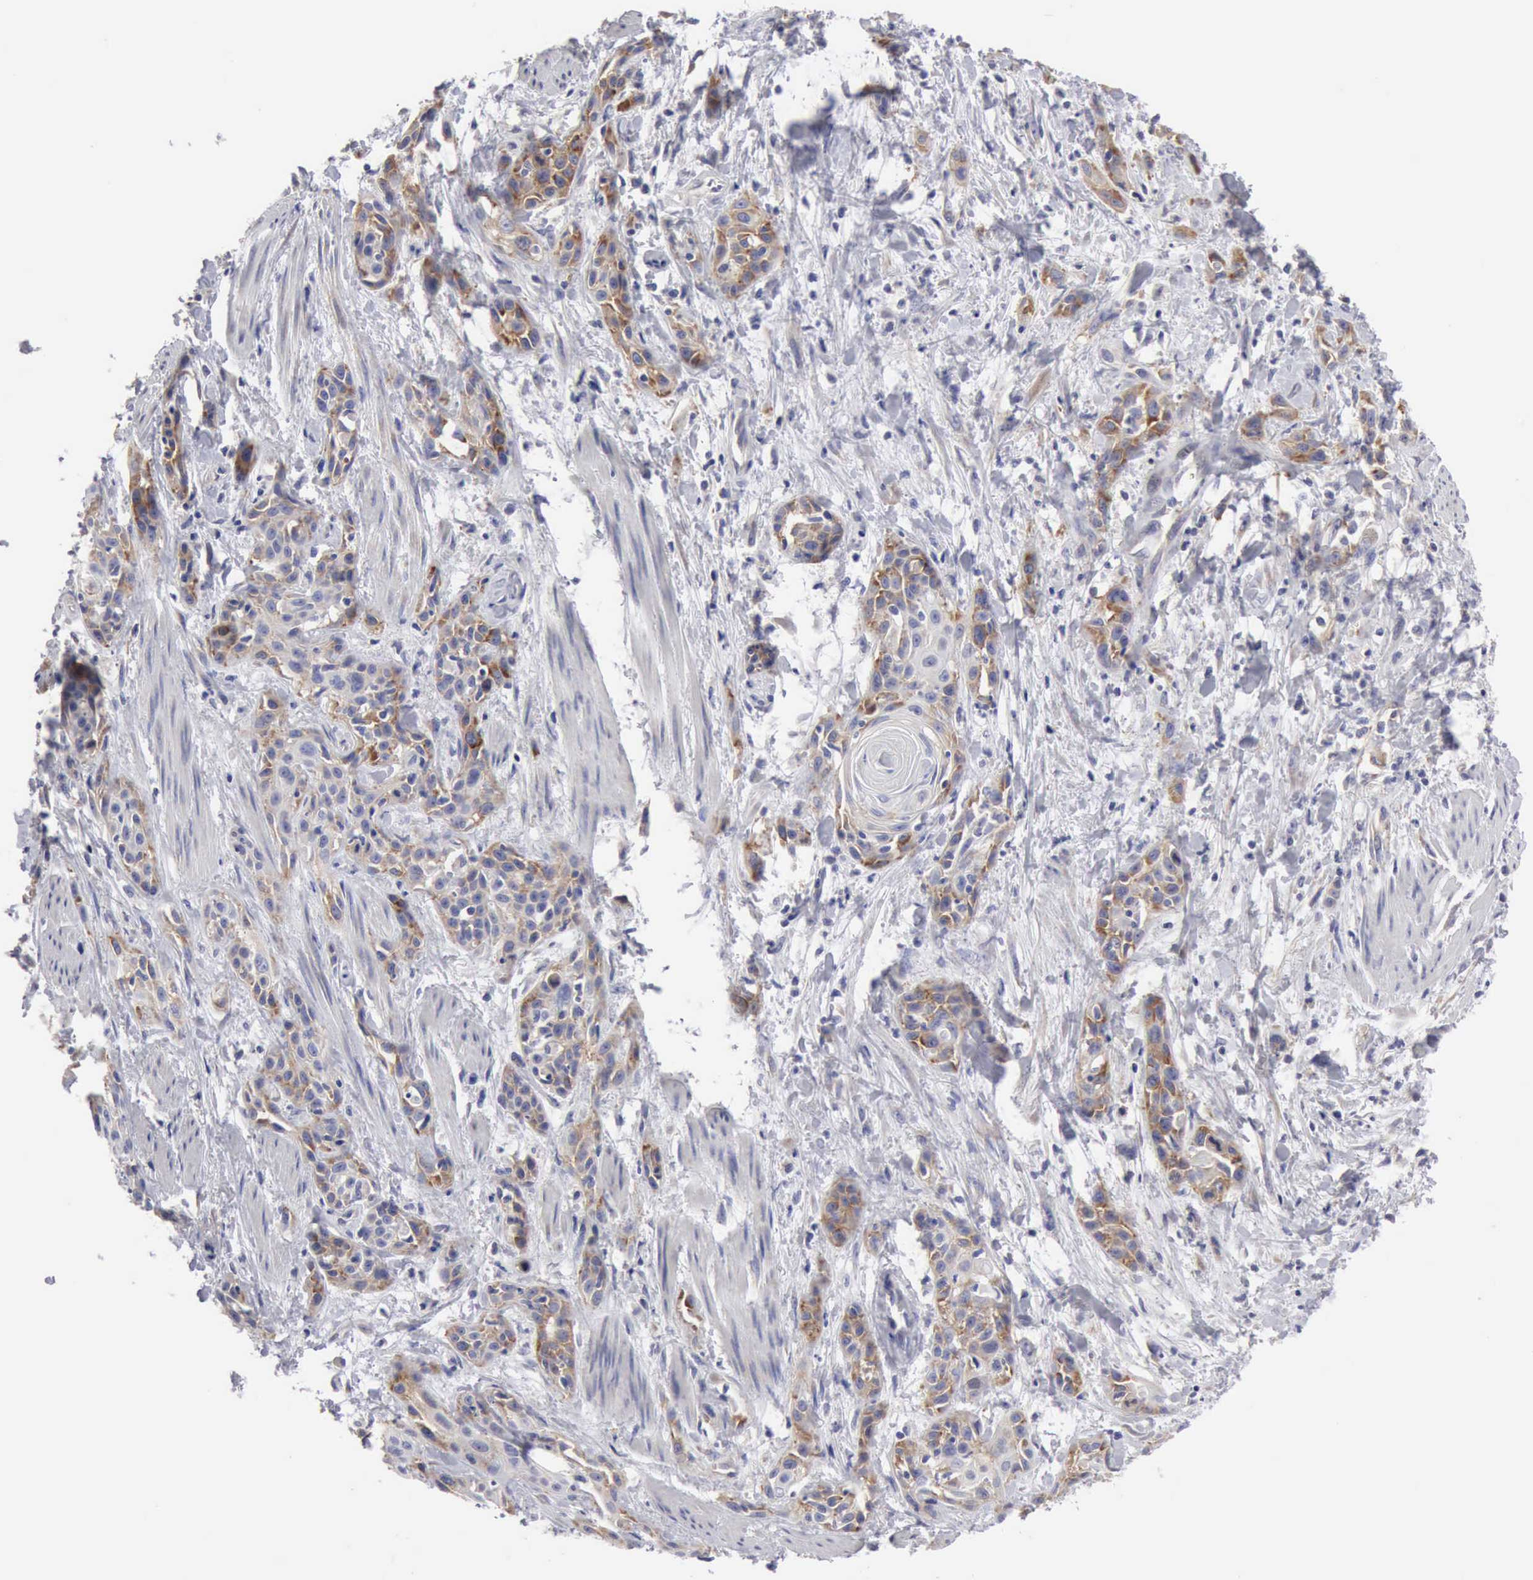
{"staining": {"intensity": "moderate", "quantity": ">75%", "location": "cytoplasmic/membranous"}, "tissue": "skin cancer", "cell_type": "Tumor cells", "image_type": "cancer", "snomed": [{"axis": "morphology", "description": "Squamous cell carcinoma, NOS"}, {"axis": "topography", "description": "Skin"}, {"axis": "topography", "description": "Anal"}], "caption": "Brown immunohistochemical staining in human squamous cell carcinoma (skin) displays moderate cytoplasmic/membranous positivity in approximately >75% of tumor cells.", "gene": "TXLNG", "patient": {"sex": "male", "age": 64}}